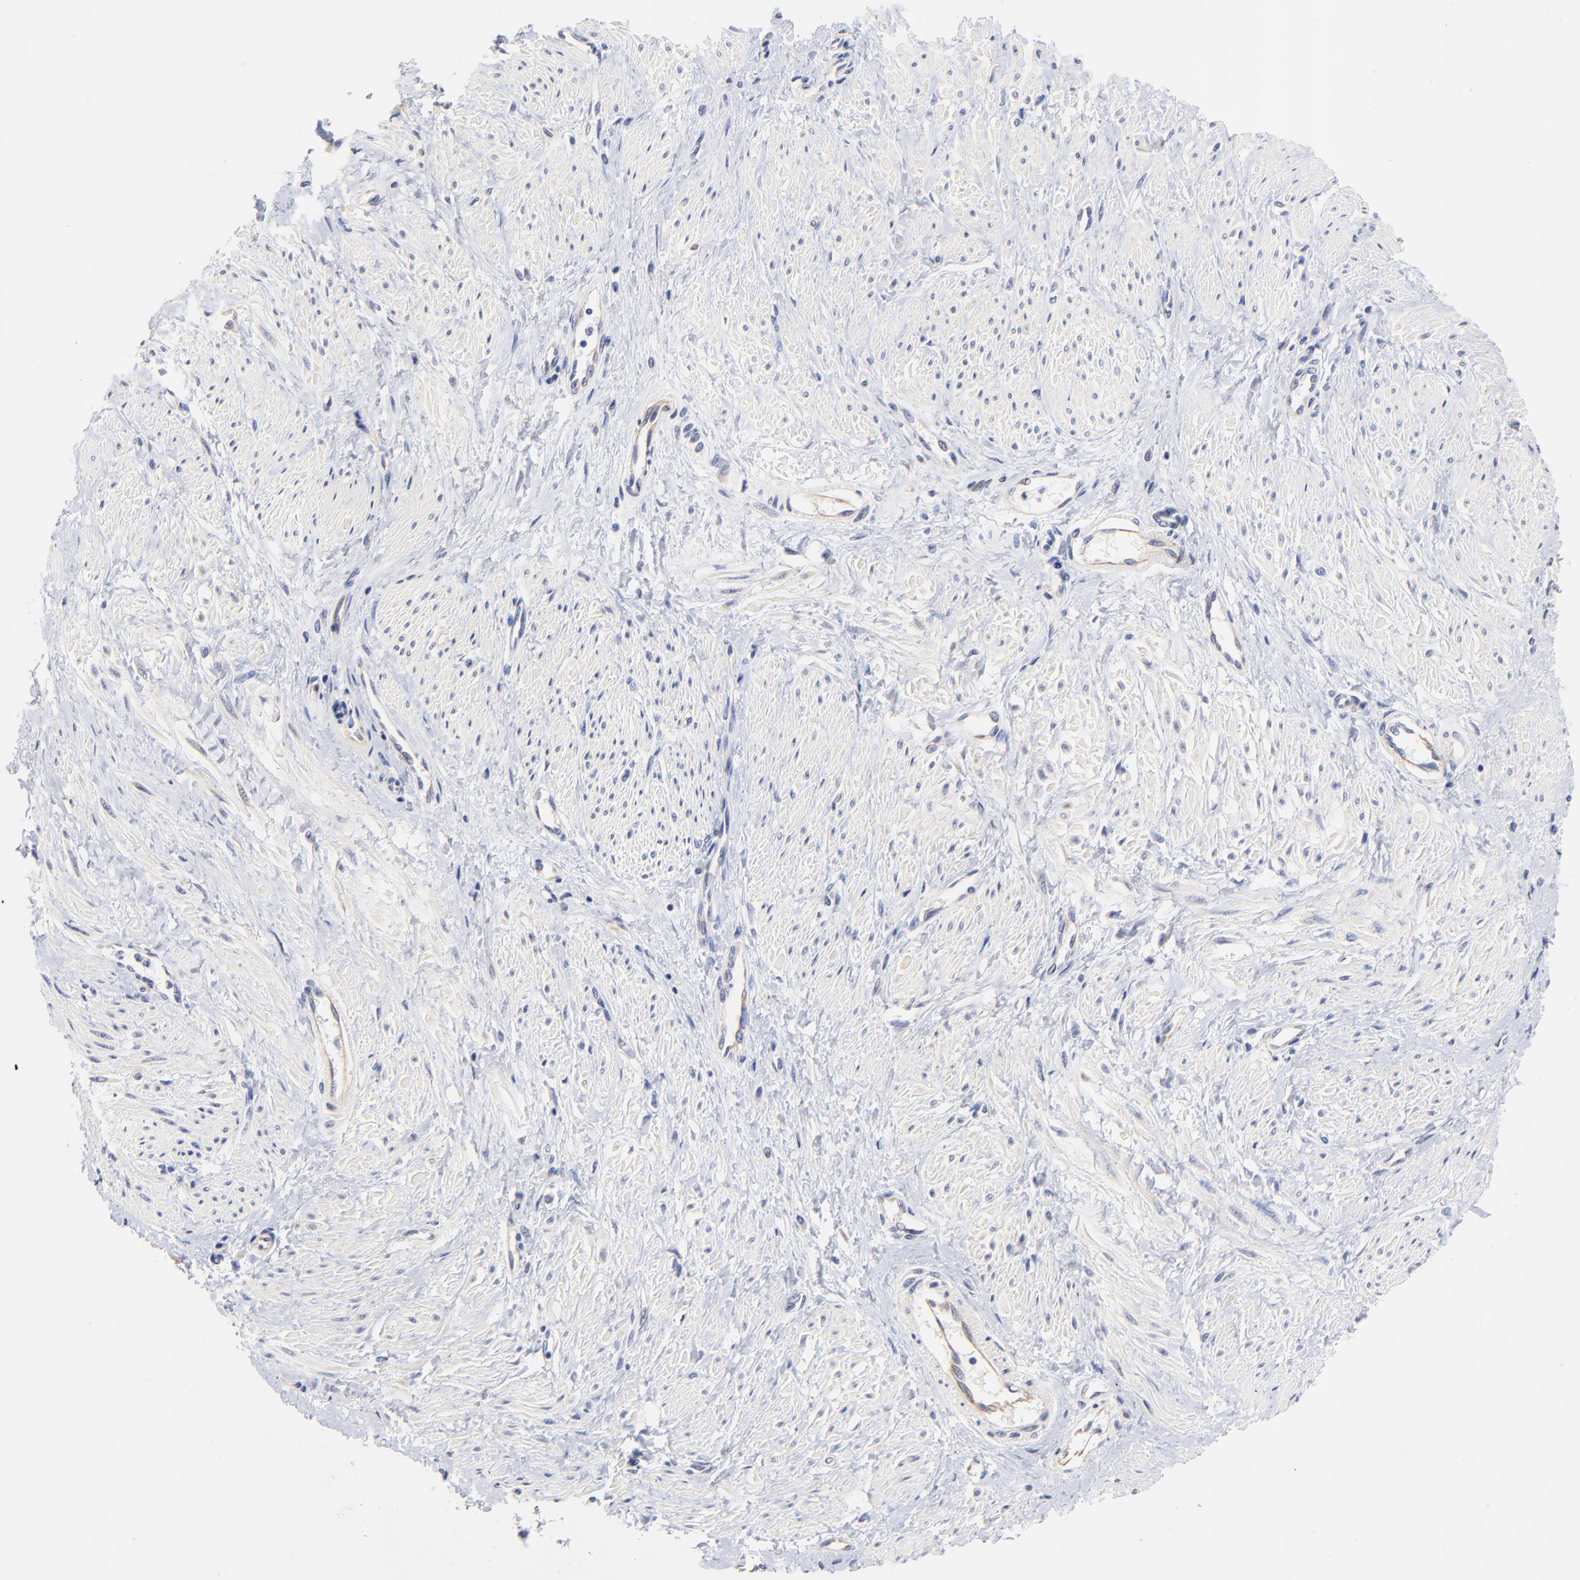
{"staining": {"intensity": "negative", "quantity": "none", "location": "none"}, "tissue": "smooth muscle", "cell_type": "Smooth muscle cells", "image_type": "normal", "snomed": [{"axis": "morphology", "description": "Normal tissue, NOS"}, {"axis": "topography", "description": "Smooth muscle"}, {"axis": "topography", "description": "Uterus"}], "caption": "Smooth muscle cells are negative for brown protein staining in normal smooth muscle. The staining is performed using DAB brown chromogen with nuclei counter-stained in using hematoxylin.", "gene": "HS3ST1", "patient": {"sex": "female", "age": 39}}